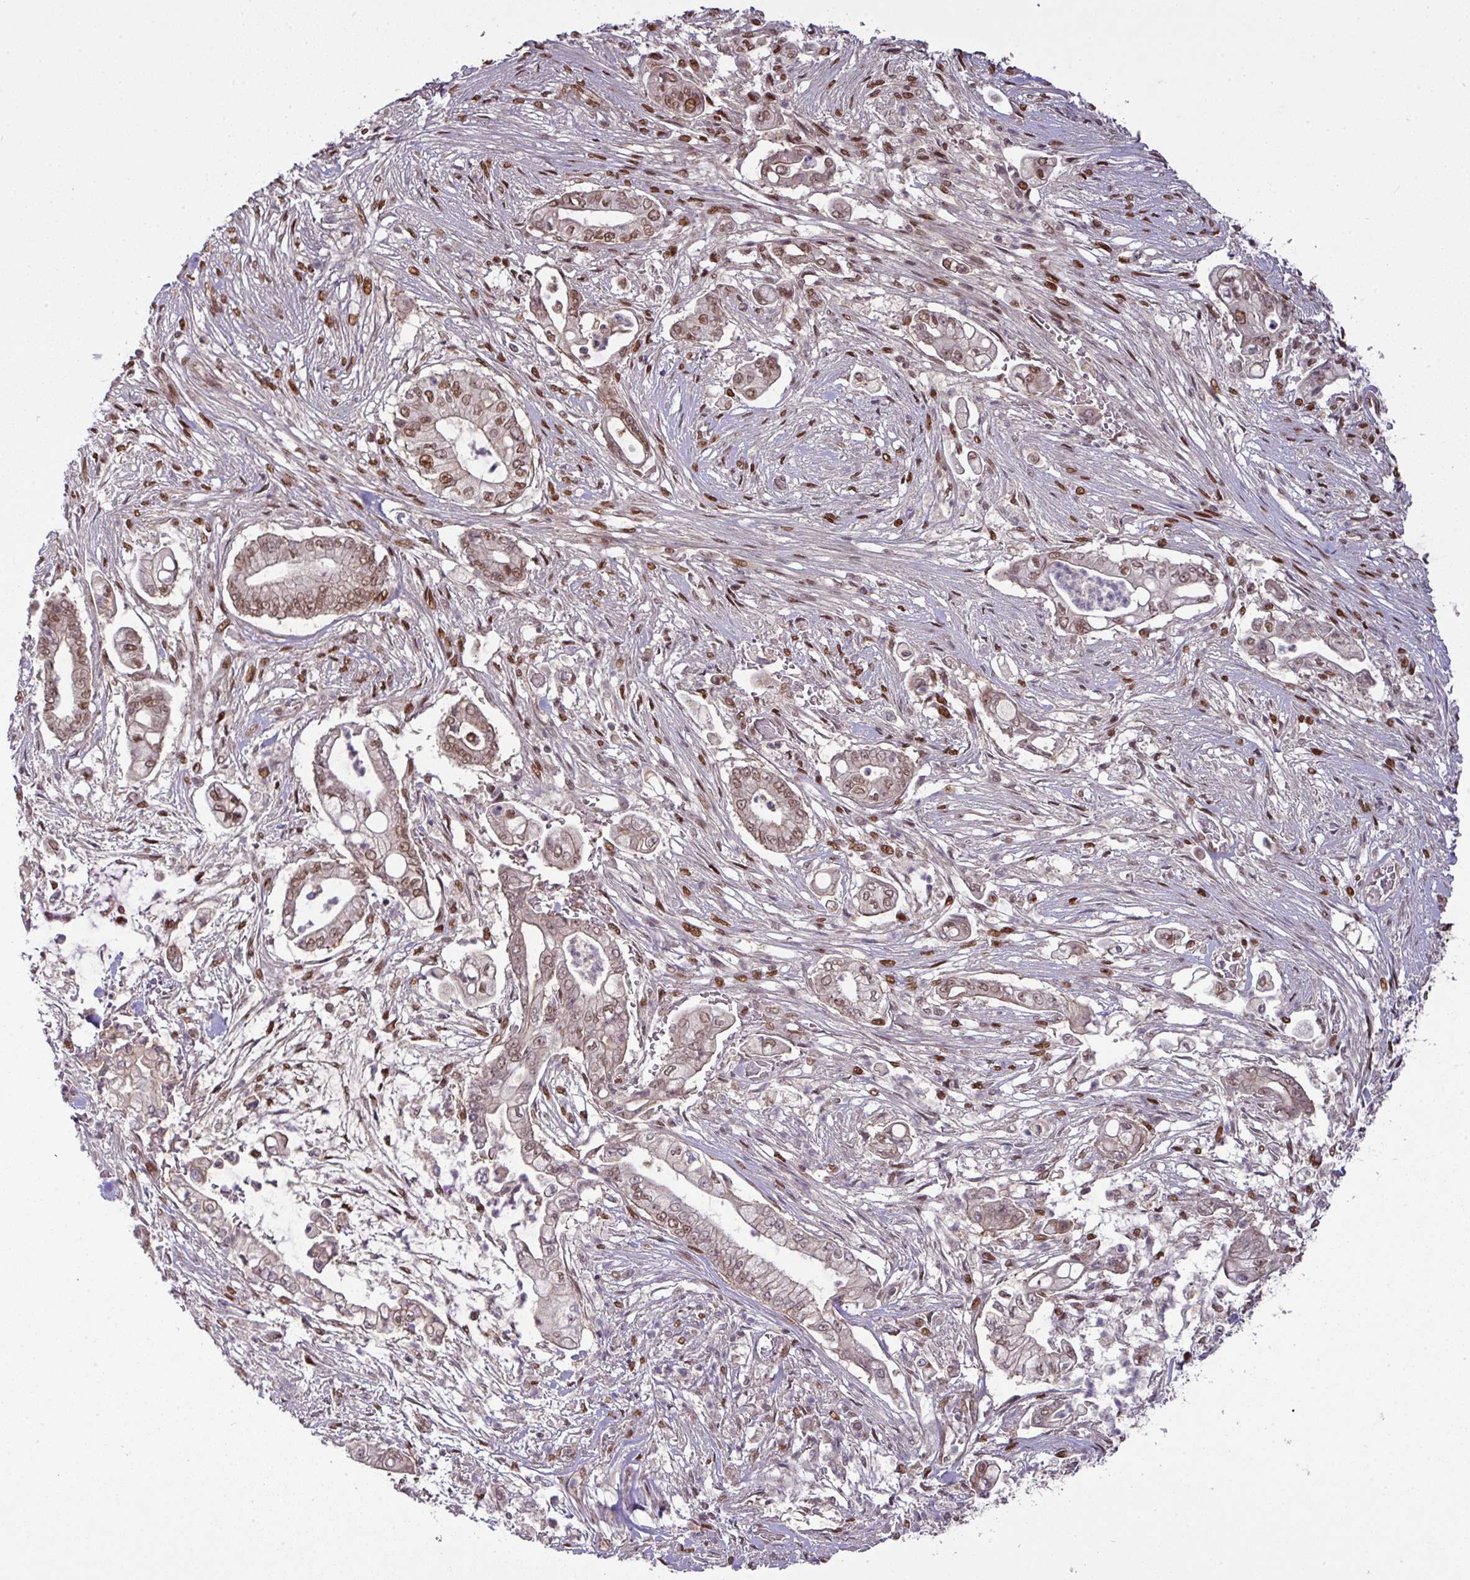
{"staining": {"intensity": "moderate", "quantity": ">75%", "location": "nuclear"}, "tissue": "pancreatic cancer", "cell_type": "Tumor cells", "image_type": "cancer", "snomed": [{"axis": "morphology", "description": "Adenocarcinoma, NOS"}, {"axis": "topography", "description": "Pancreas"}], "caption": "Immunohistochemical staining of pancreatic adenocarcinoma shows moderate nuclear protein expression in about >75% of tumor cells. (Brightfield microscopy of DAB IHC at high magnification).", "gene": "CIC", "patient": {"sex": "female", "age": 69}}